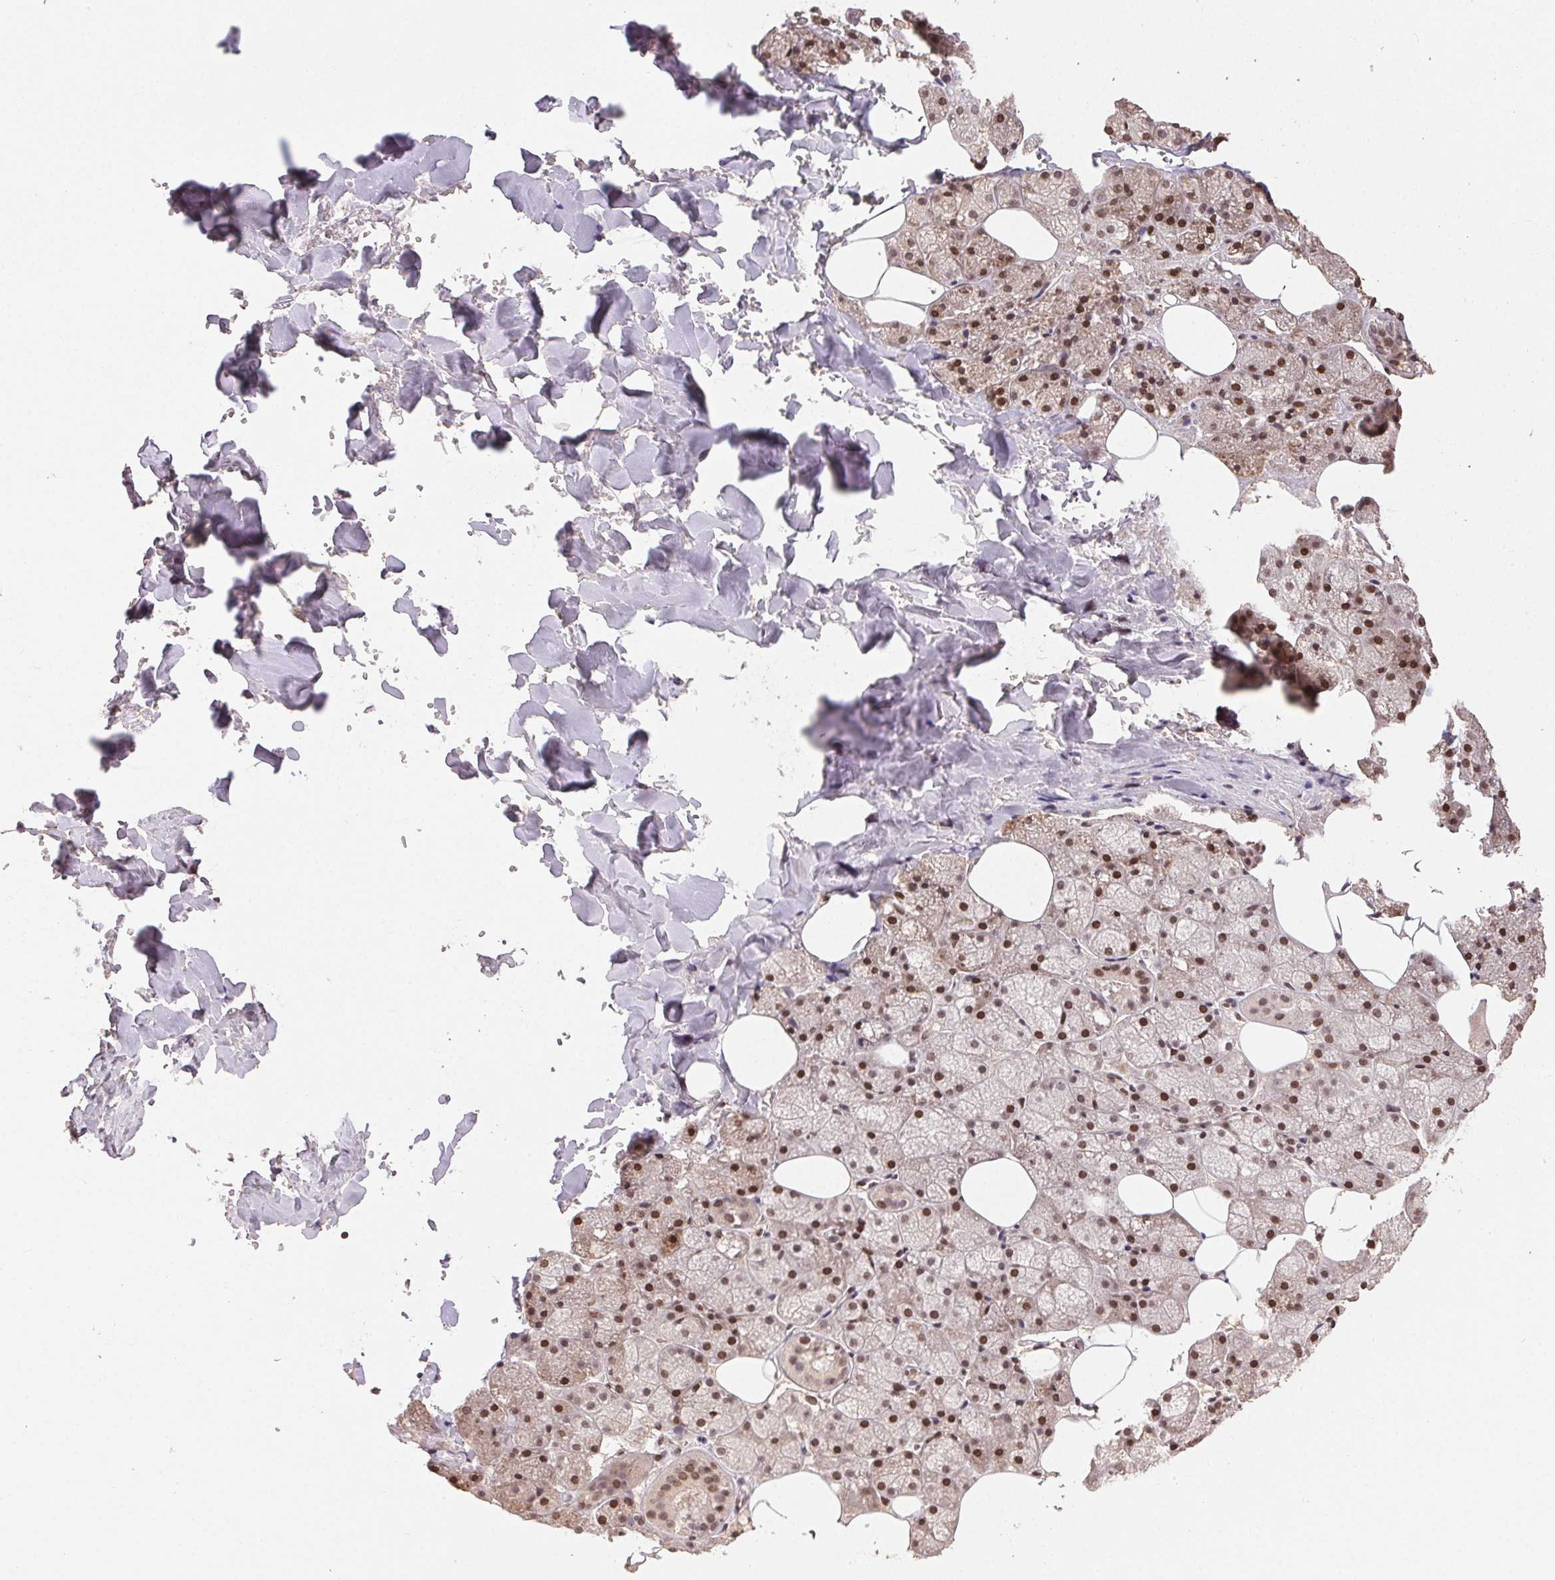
{"staining": {"intensity": "moderate", "quantity": "25%-75%", "location": "nuclear"}, "tissue": "salivary gland", "cell_type": "Glandular cells", "image_type": "normal", "snomed": [{"axis": "morphology", "description": "Normal tissue, NOS"}, {"axis": "topography", "description": "Salivary gland"}, {"axis": "topography", "description": "Peripheral nerve tissue"}], "caption": "Immunohistochemical staining of unremarkable salivary gland reveals 25%-75% levels of moderate nuclear protein staining in about 25%-75% of glandular cells. (Brightfield microscopy of DAB IHC at high magnification).", "gene": "MAPKAPK2", "patient": {"sex": "male", "age": 38}}